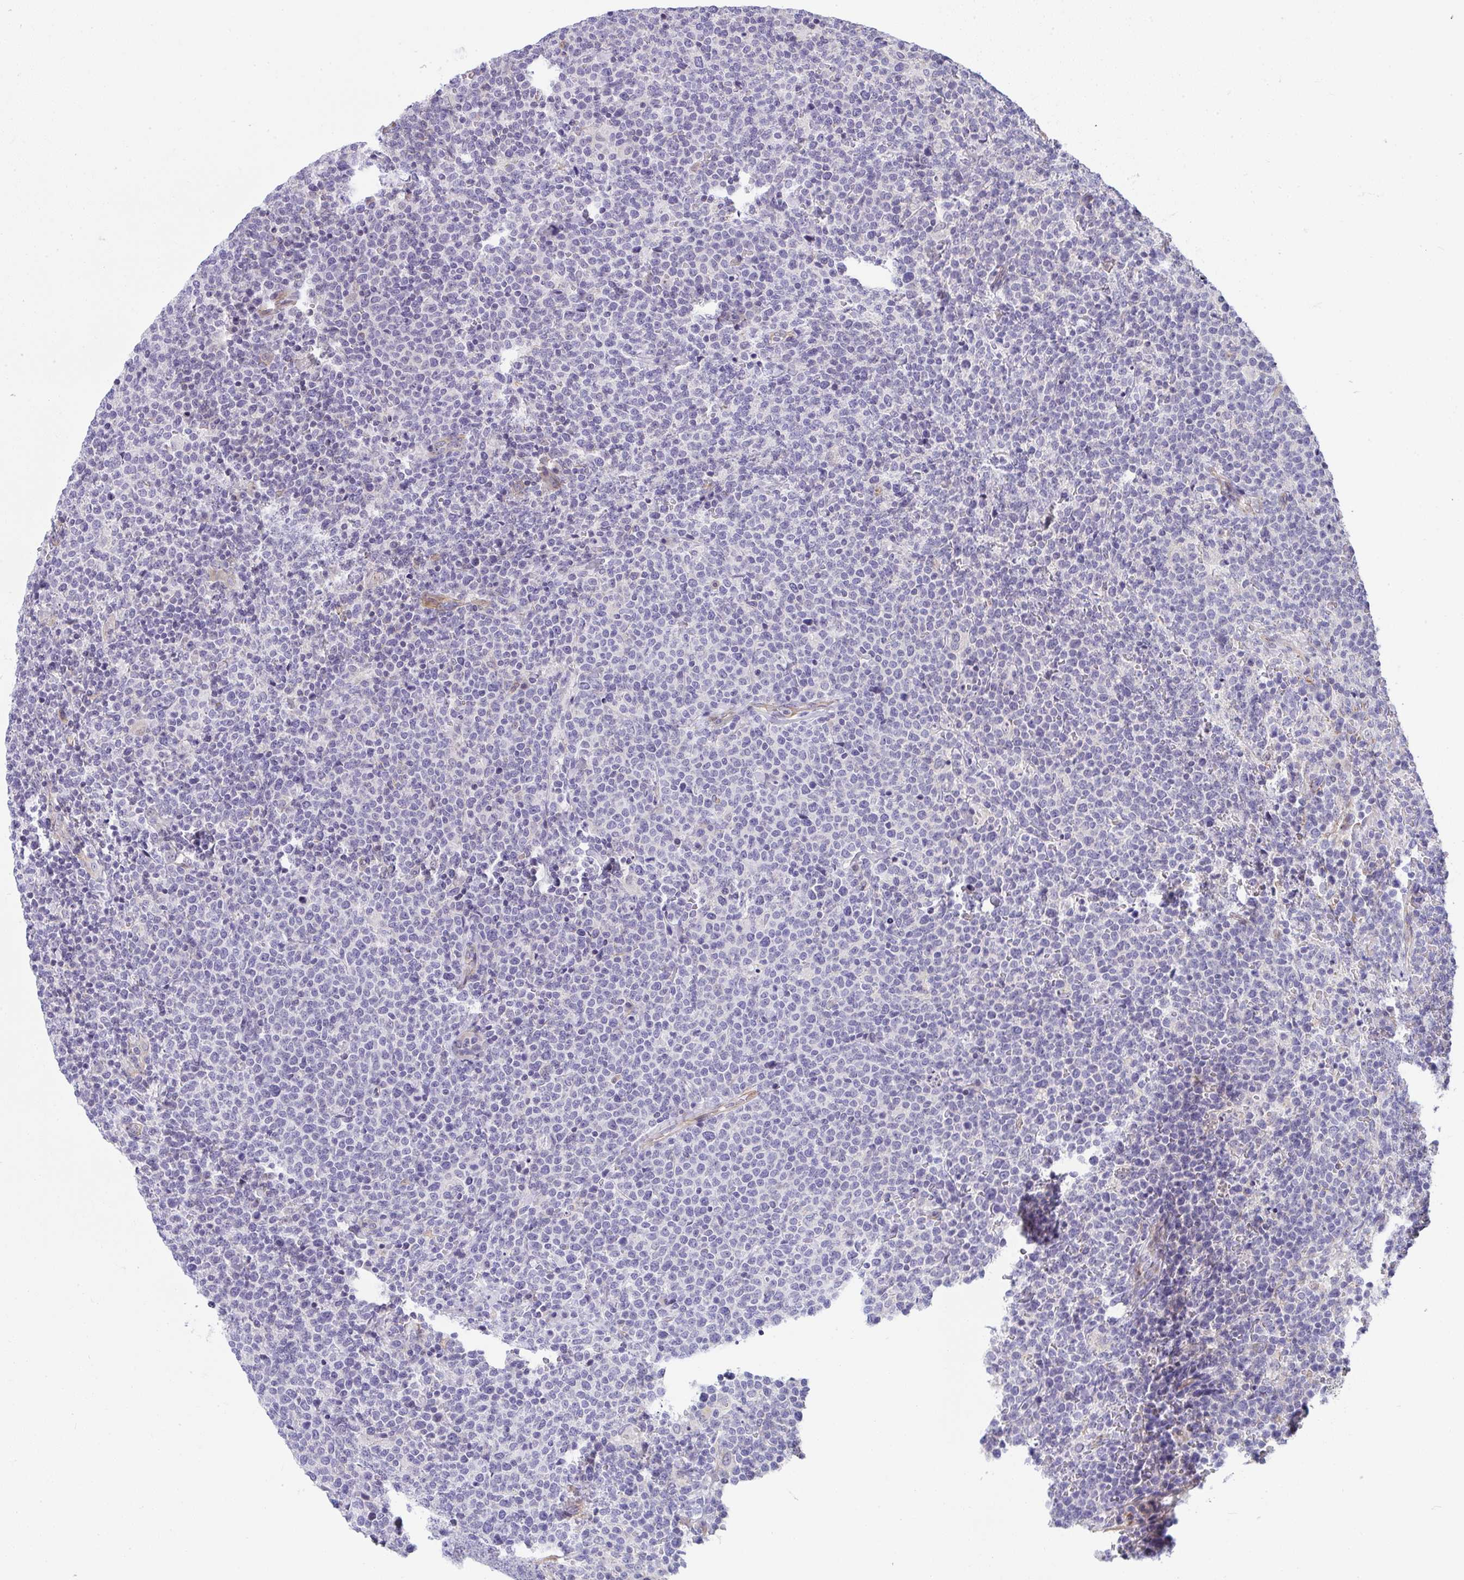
{"staining": {"intensity": "negative", "quantity": "none", "location": "none"}, "tissue": "lymphoma", "cell_type": "Tumor cells", "image_type": "cancer", "snomed": [{"axis": "morphology", "description": "Malignant lymphoma, non-Hodgkin's type, High grade"}, {"axis": "topography", "description": "Lymph node"}], "caption": "Immunohistochemistry (IHC) micrograph of lymphoma stained for a protein (brown), which exhibits no expression in tumor cells.", "gene": "MYL12A", "patient": {"sex": "male", "age": 61}}